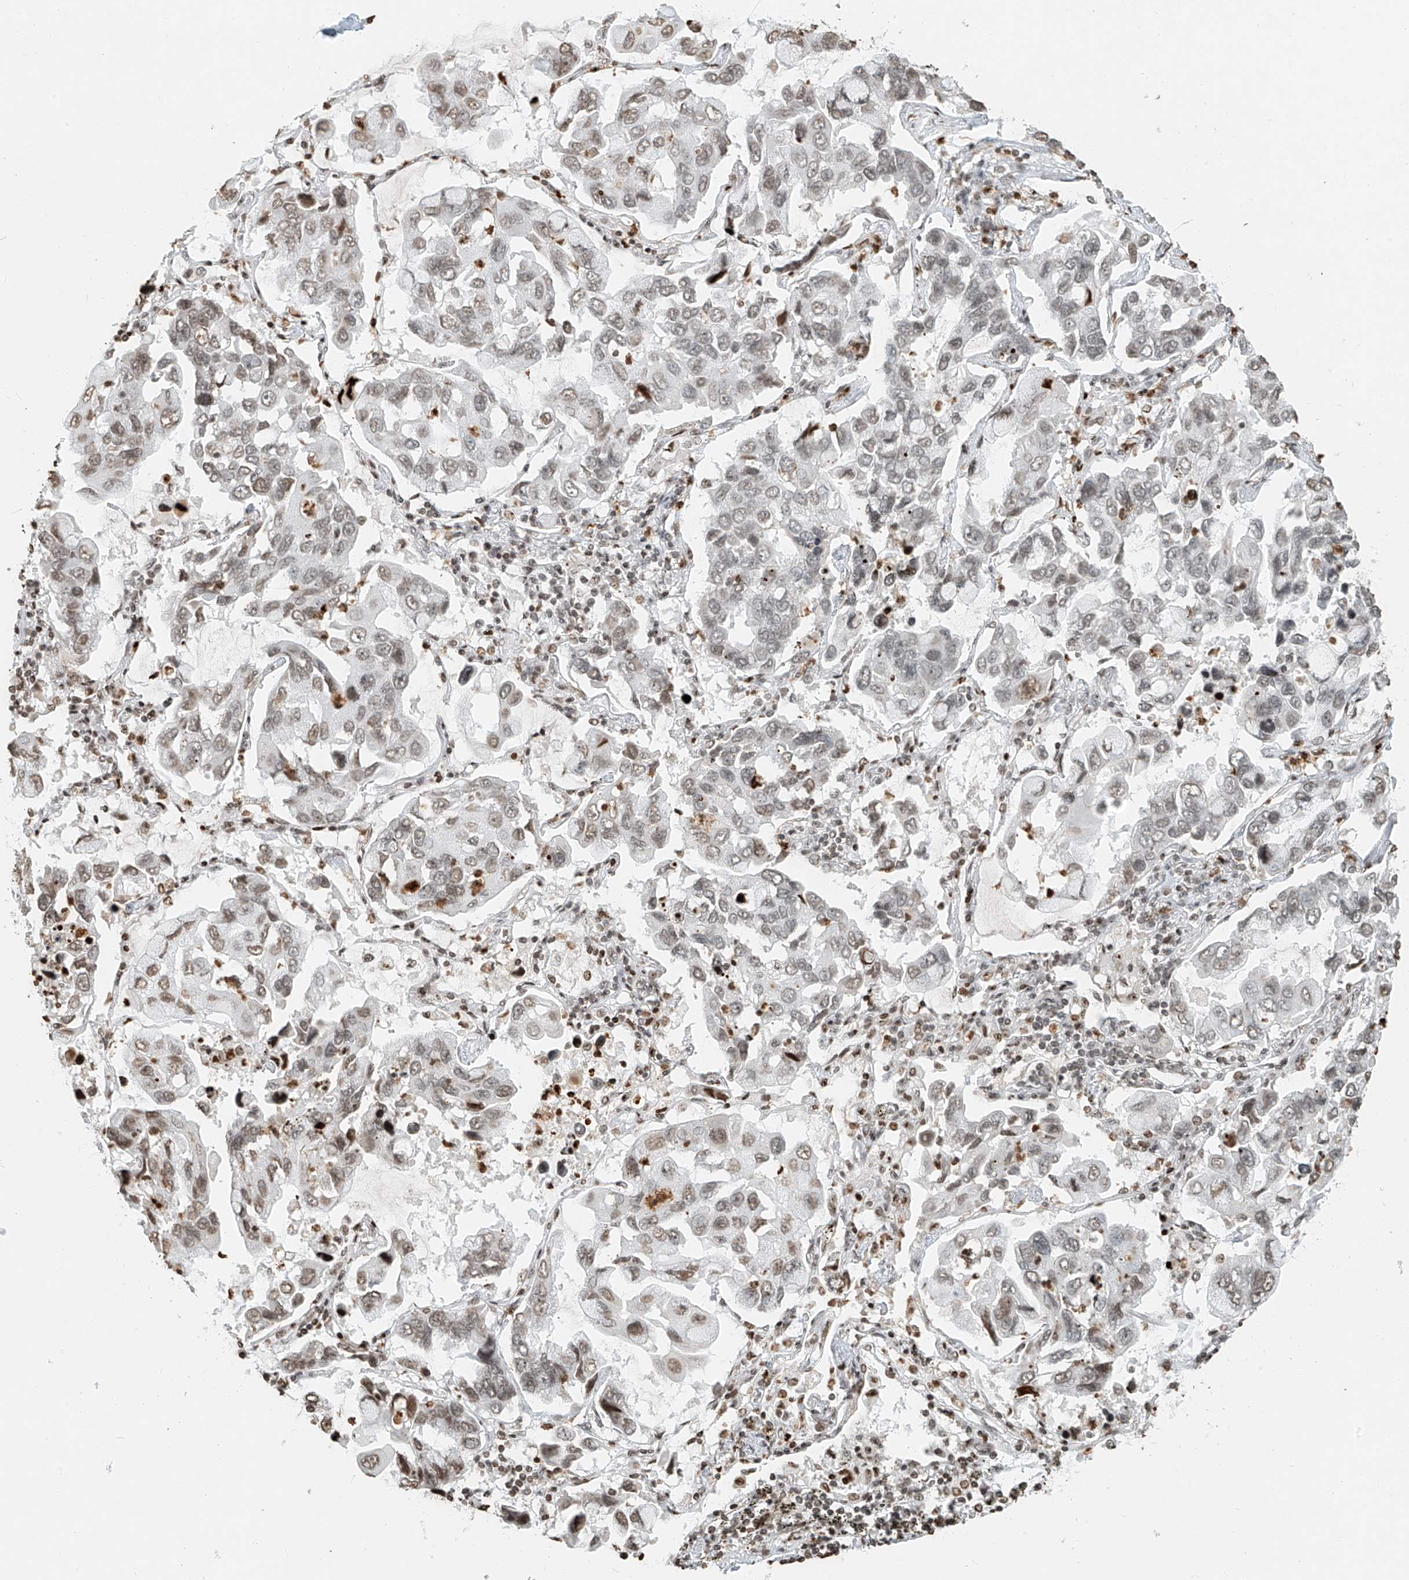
{"staining": {"intensity": "moderate", "quantity": "25%-75%", "location": "nuclear"}, "tissue": "lung cancer", "cell_type": "Tumor cells", "image_type": "cancer", "snomed": [{"axis": "morphology", "description": "Adenocarcinoma, NOS"}, {"axis": "topography", "description": "Lung"}], "caption": "This is an image of immunohistochemistry (IHC) staining of adenocarcinoma (lung), which shows moderate staining in the nuclear of tumor cells.", "gene": "C17orf58", "patient": {"sex": "male", "age": 64}}